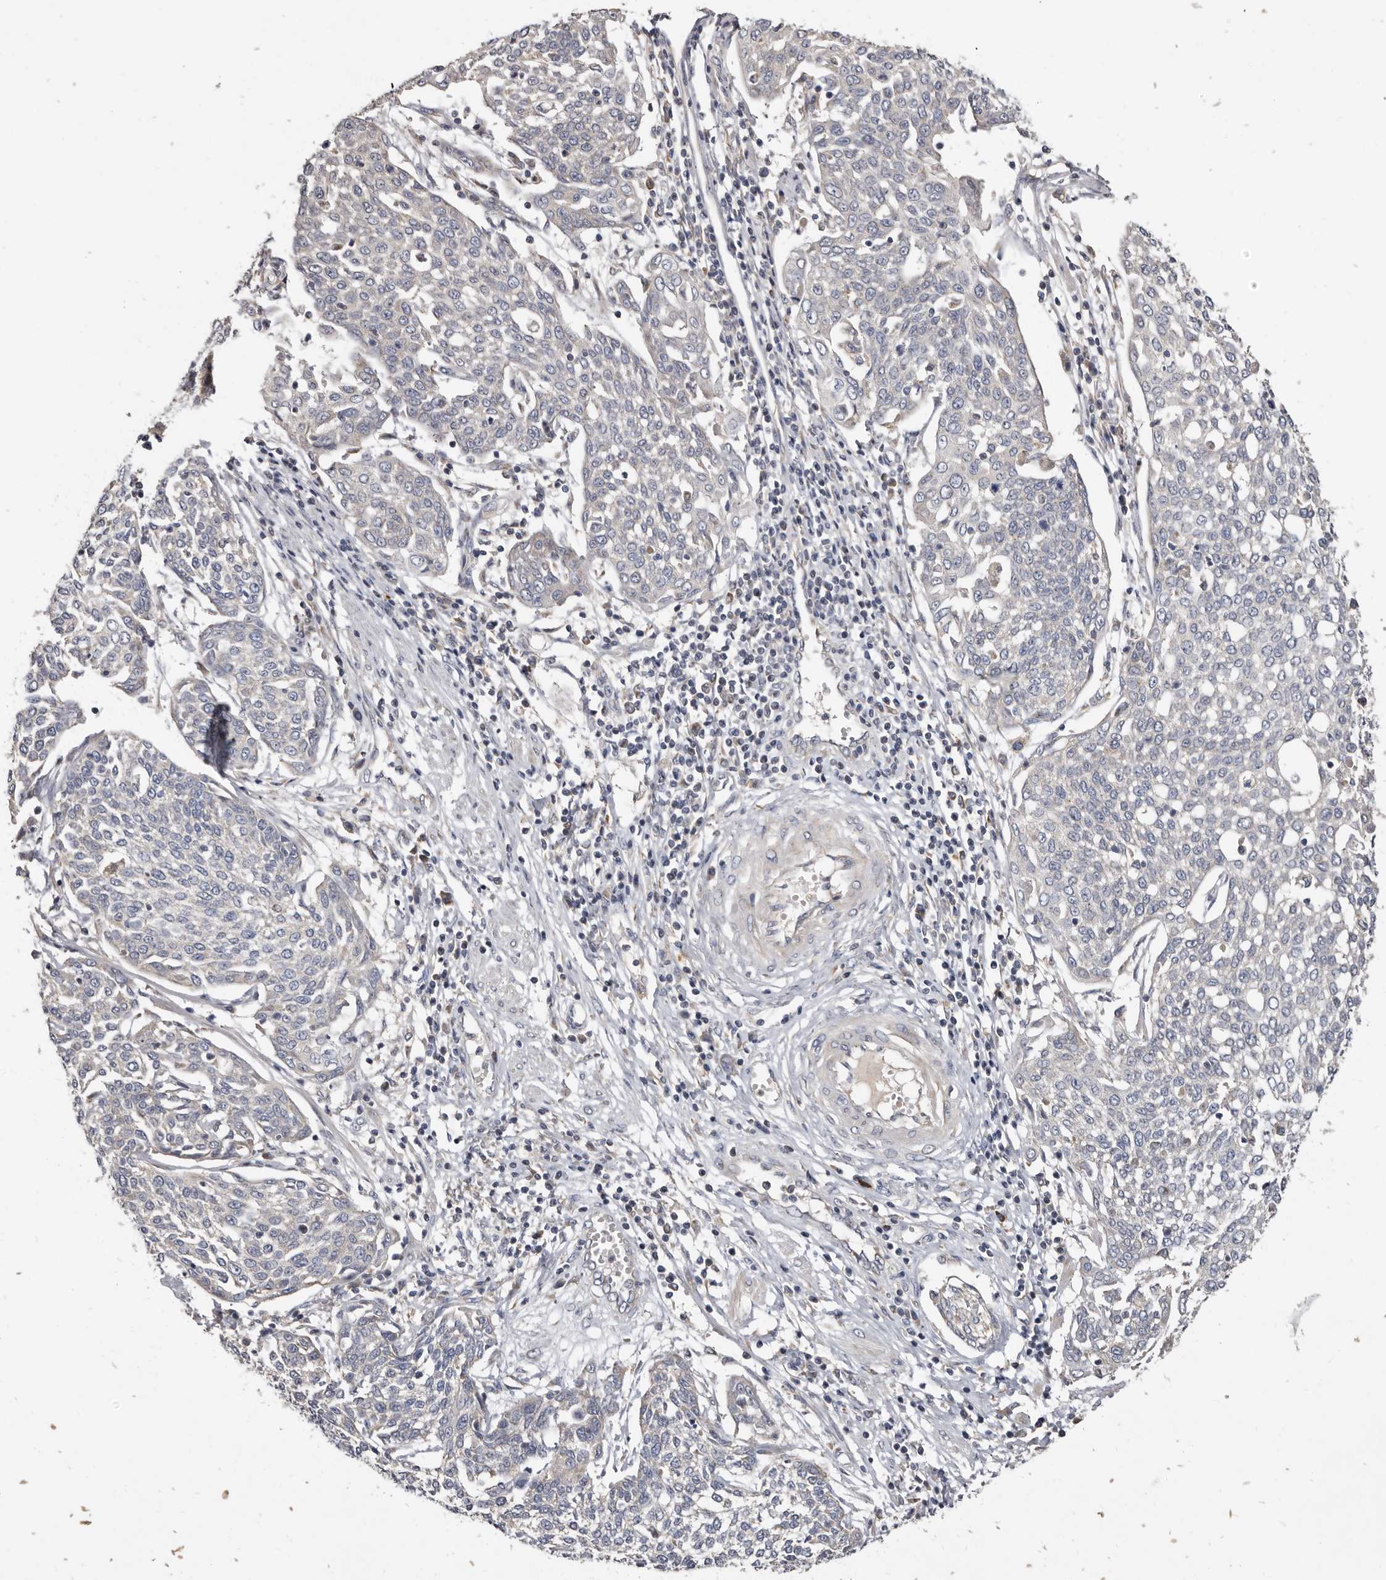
{"staining": {"intensity": "negative", "quantity": "none", "location": "none"}, "tissue": "cervical cancer", "cell_type": "Tumor cells", "image_type": "cancer", "snomed": [{"axis": "morphology", "description": "Squamous cell carcinoma, NOS"}, {"axis": "topography", "description": "Cervix"}], "caption": "IHC image of cervical cancer (squamous cell carcinoma) stained for a protein (brown), which shows no expression in tumor cells.", "gene": "ASIC5", "patient": {"sex": "female", "age": 34}}